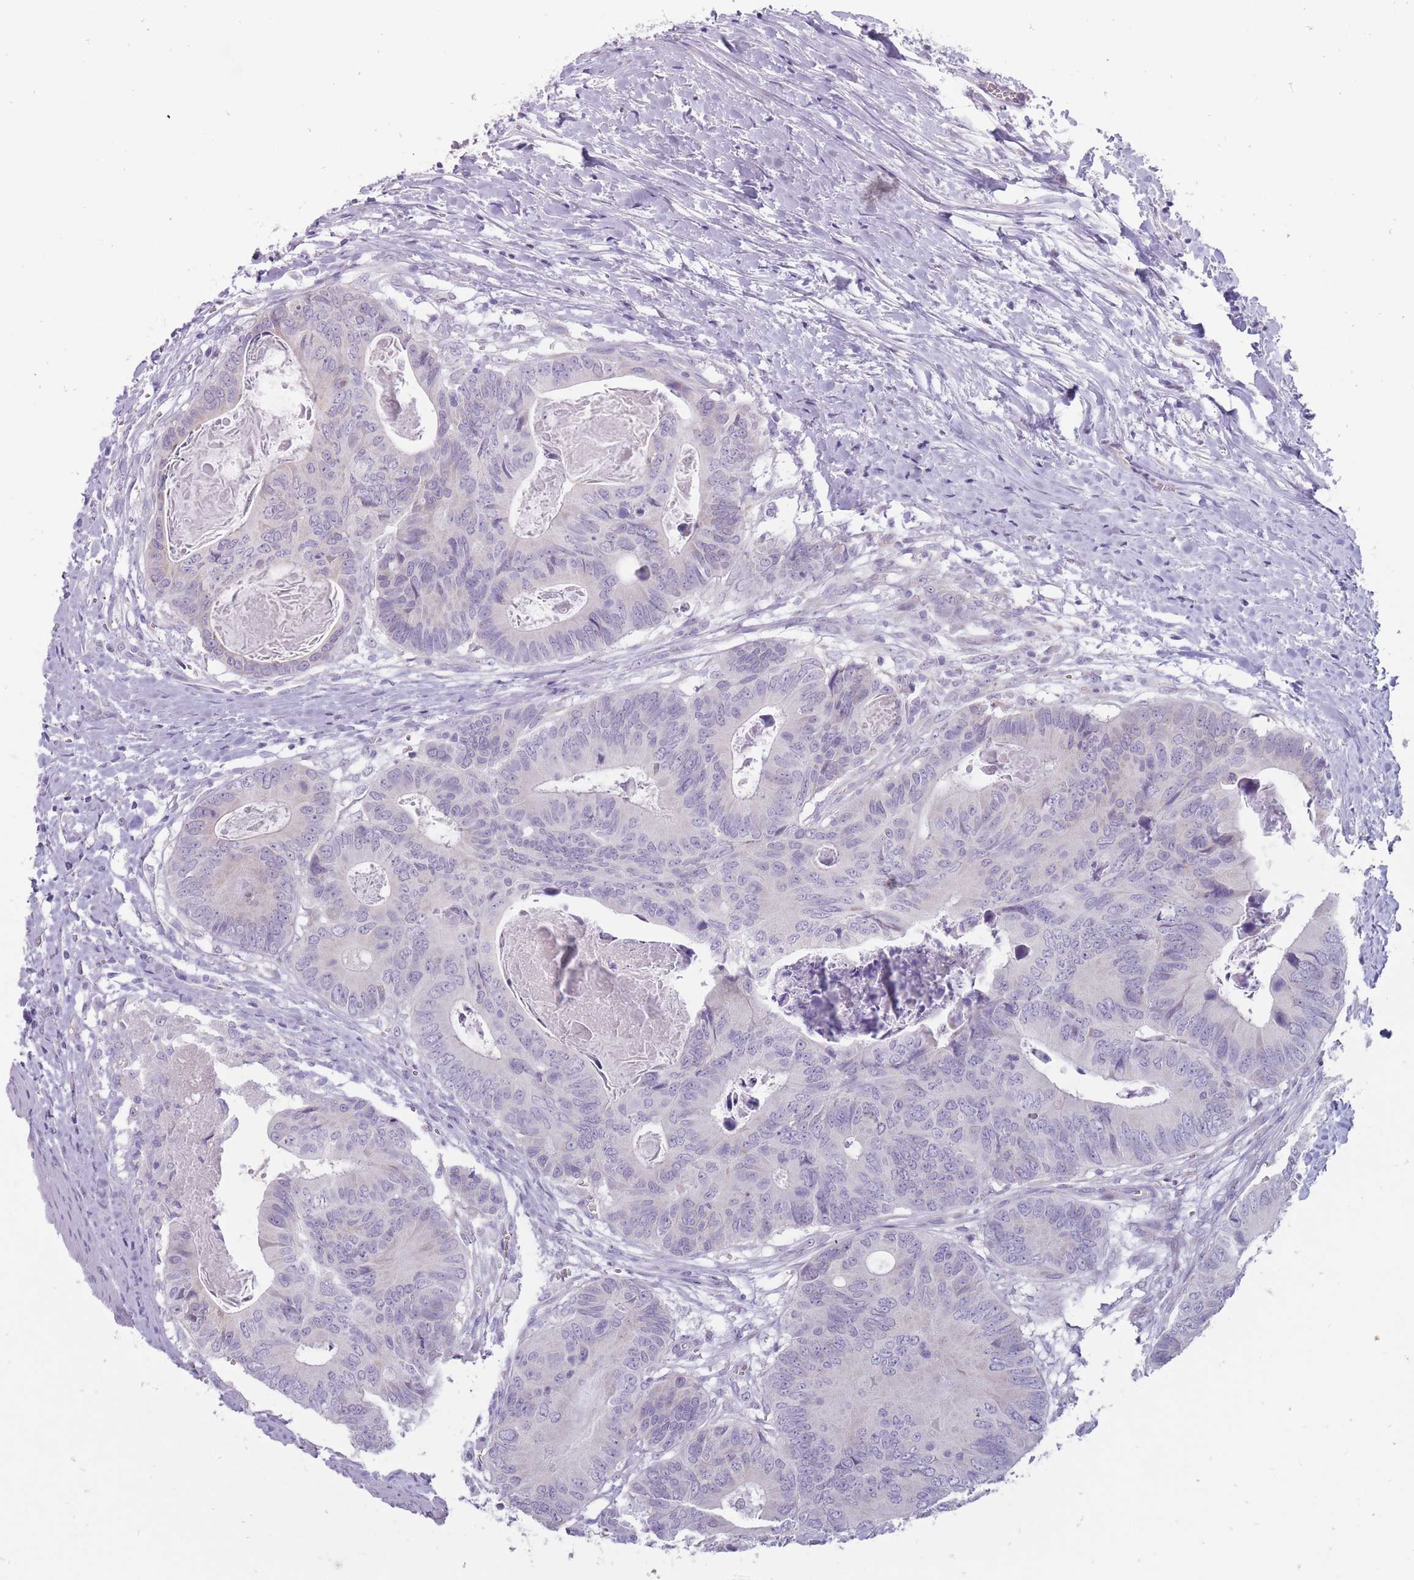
{"staining": {"intensity": "negative", "quantity": "none", "location": "none"}, "tissue": "colorectal cancer", "cell_type": "Tumor cells", "image_type": "cancer", "snomed": [{"axis": "morphology", "description": "Adenocarcinoma, NOS"}, {"axis": "topography", "description": "Colon"}], "caption": "This is a photomicrograph of immunohistochemistry staining of colorectal cancer (adenocarcinoma), which shows no positivity in tumor cells.", "gene": "ERICH4", "patient": {"sex": "male", "age": 85}}